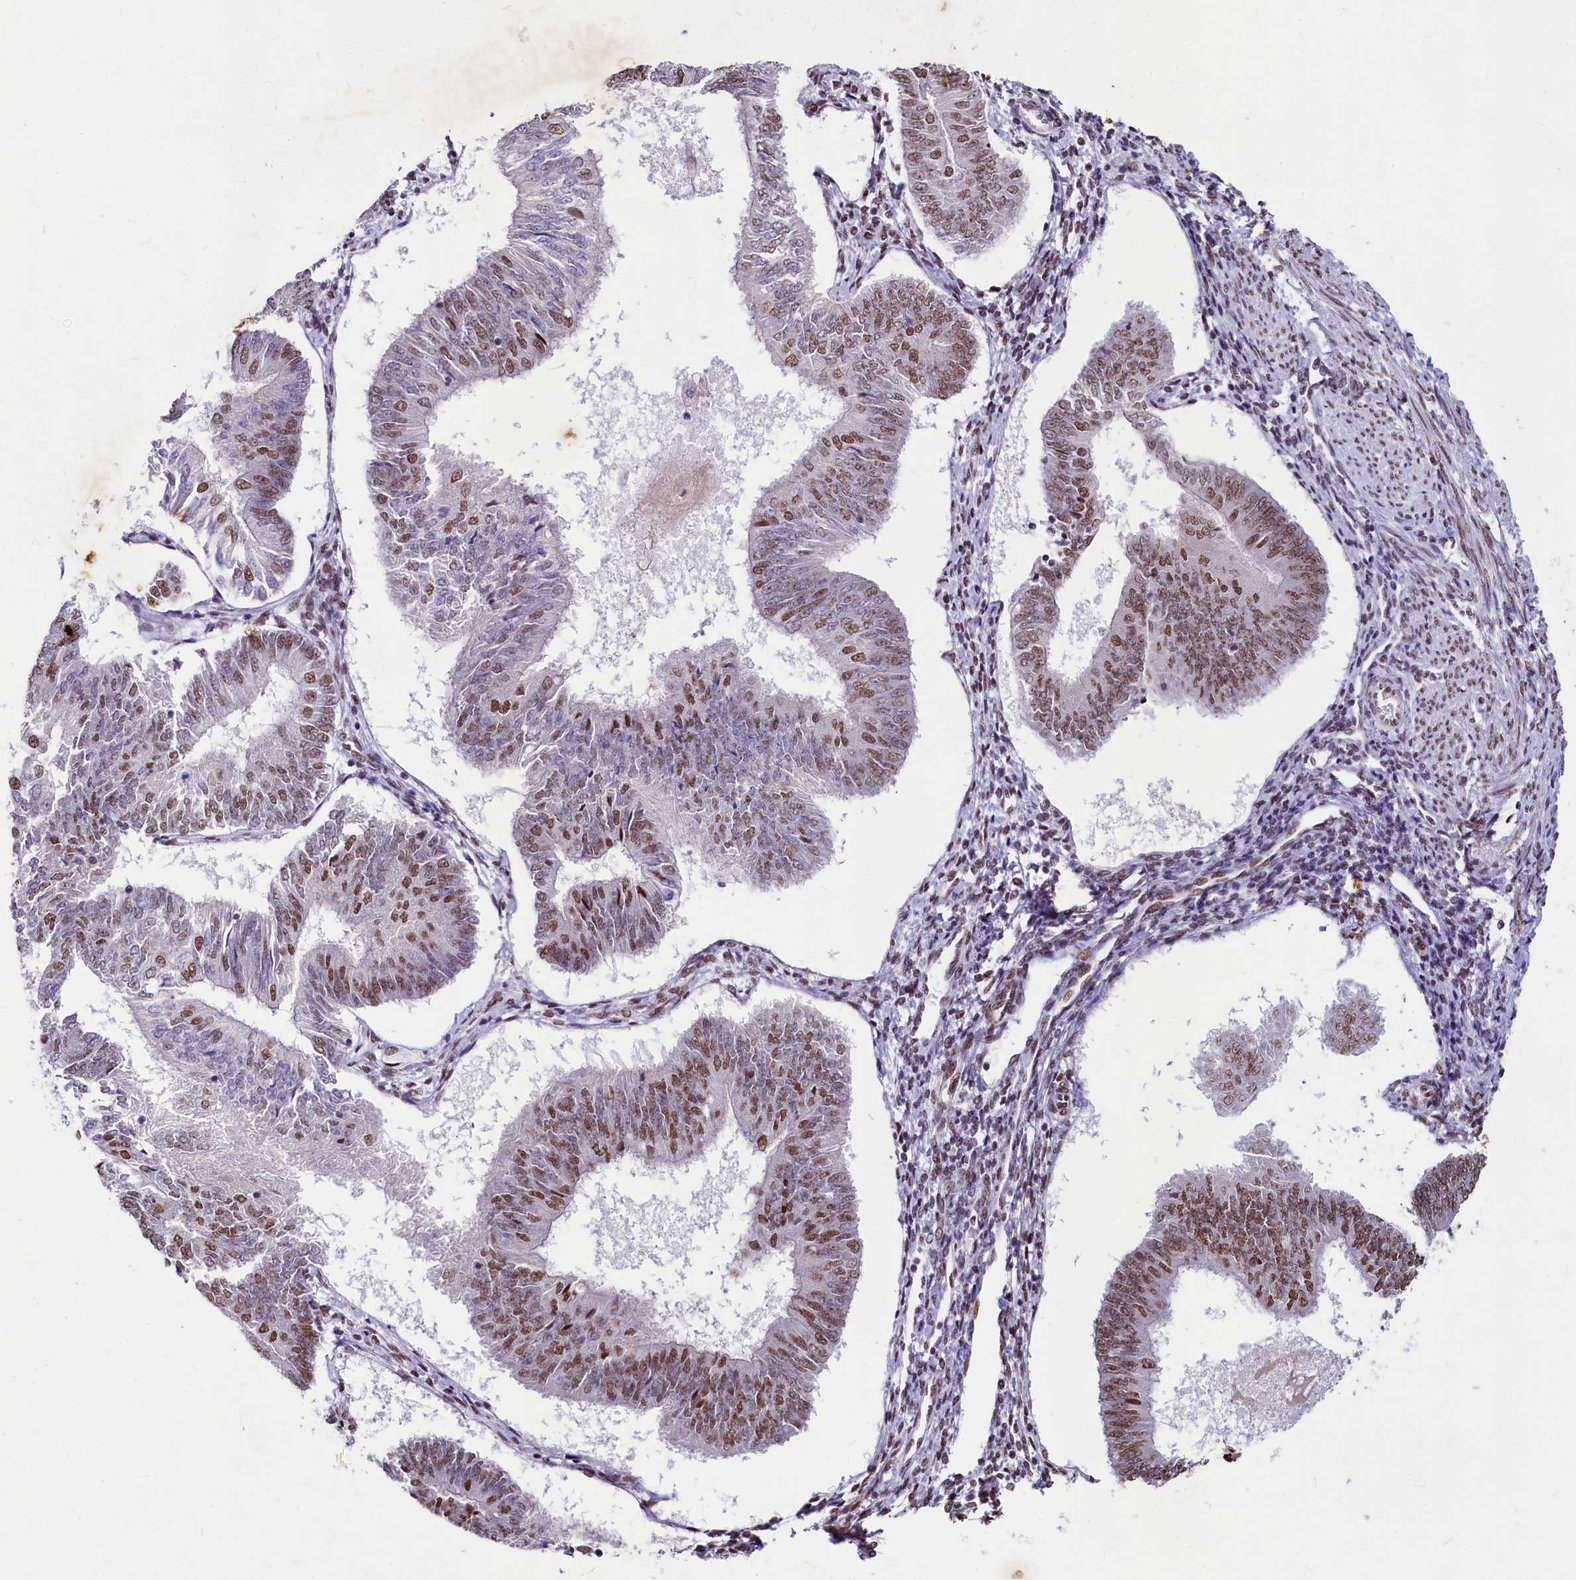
{"staining": {"intensity": "moderate", "quantity": "25%-75%", "location": "nuclear"}, "tissue": "endometrial cancer", "cell_type": "Tumor cells", "image_type": "cancer", "snomed": [{"axis": "morphology", "description": "Adenocarcinoma, NOS"}, {"axis": "topography", "description": "Endometrium"}], "caption": "Brown immunohistochemical staining in endometrial adenocarcinoma exhibits moderate nuclear positivity in about 25%-75% of tumor cells.", "gene": "PARPBP", "patient": {"sex": "female", "age": 58}}